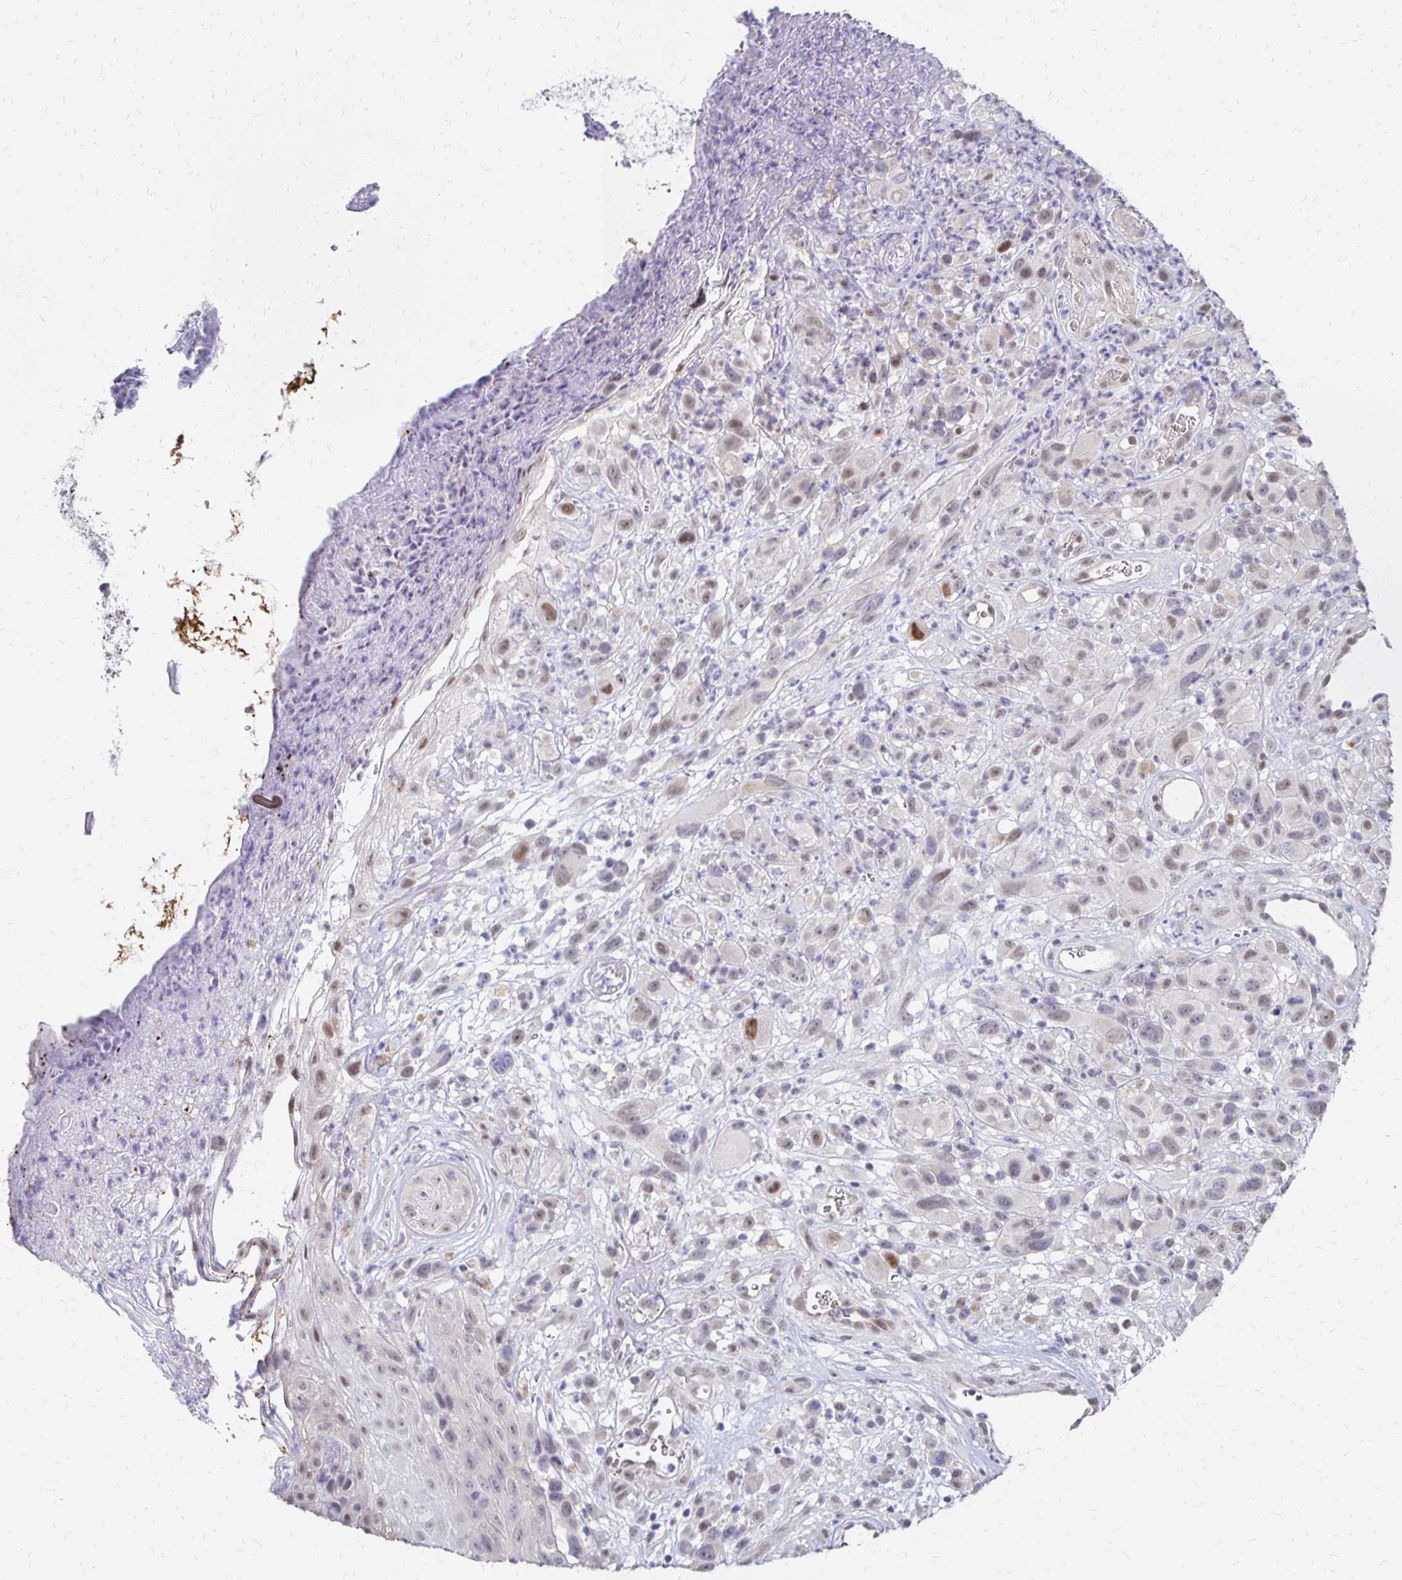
{"staining": {"intensity": "weak", "quantity": "<25%", "location": "nuclear"}, "tissue": "melanoma", "cell_type": "Tumor cells", "image_type": "cancer", "snomed": [{"axis": "morphology", "description": "Malignant melanoma, NOS"}, {"axis": "topography", "description": "Skin"}], "caption": "Malignant melanoma was stained to show a protein in brown. There is no significant positivity in tumor cells.", "gene": "ATOSB", "patient": {"sex": "male", "age": 68}}